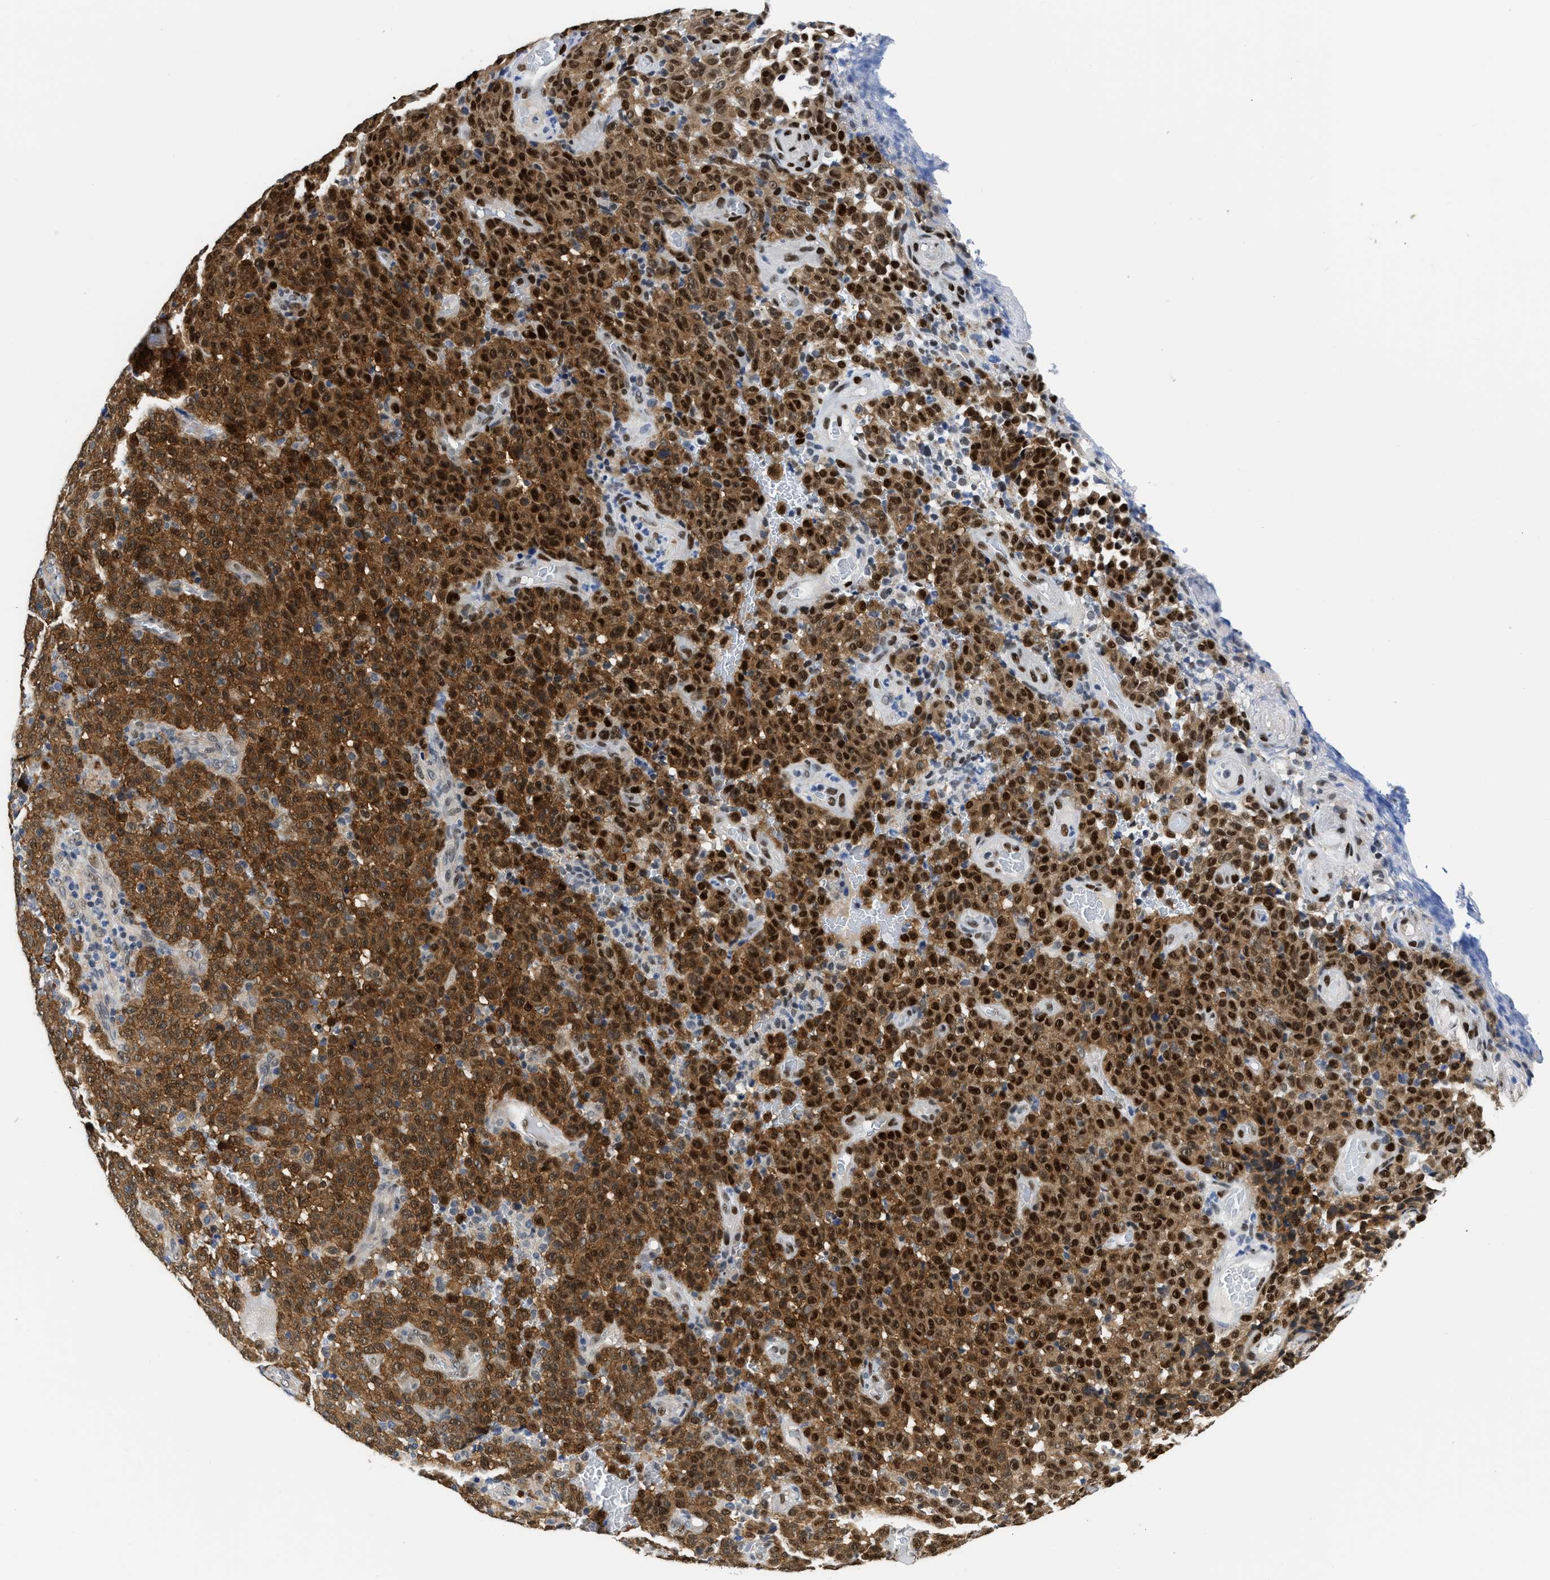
{"staining": {"intensity": "strong", "quantity": ">75%", "location": "cytoplasmic/membranous,nuclear"}, "tissue": "melanoma", "cell_type": "Tumor cells", "image_type": "cancer", "snomed": [{"axis": "morphology", "description": "Malignant melanoma, NOS"}, {"axis": "topography", "description": "Skin"}], "caption": "Malignant melanoma stained with a brown dye reveals strong cytoplasmic/membranous and nuclear positive staining in about >75% of tumor cells.", "gene": "XPO5", "patient": {"sex": "female", "age": 82}}